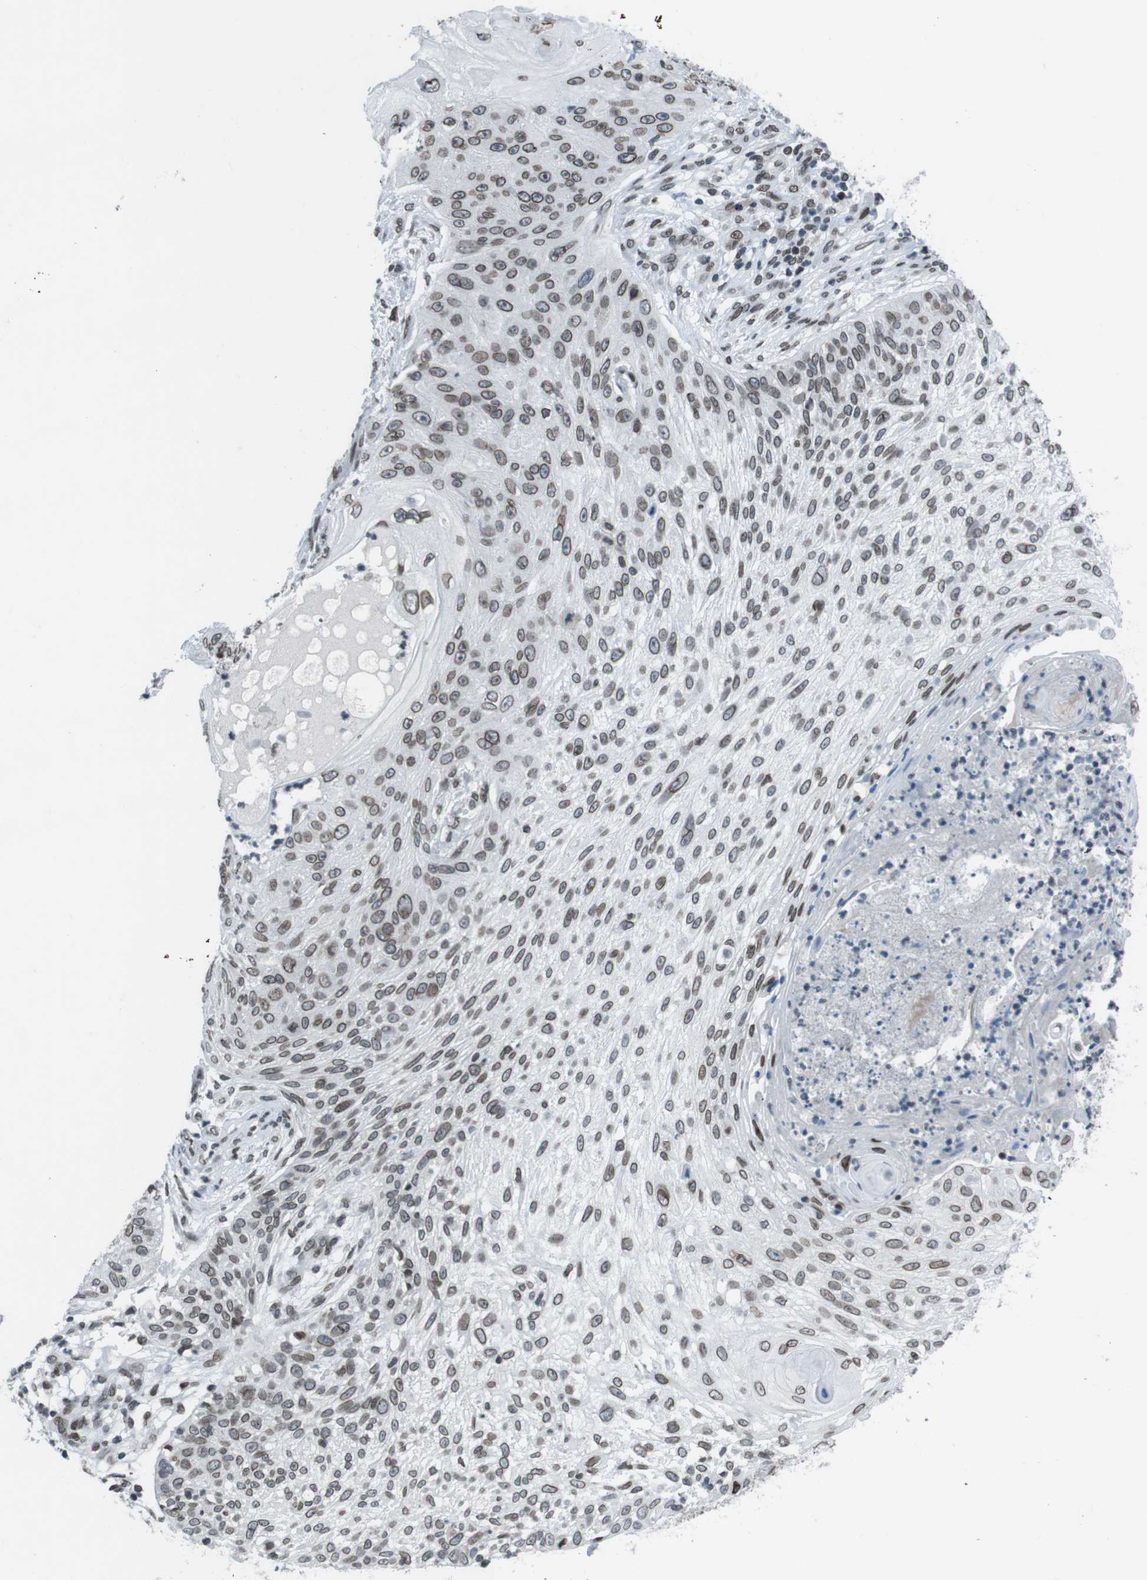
{"staining": {"intensity": "moderate", "quantity": ">75%", "location": "cytoplasmic/membranous,nuclear"}, "tissue": "skin cancer", "cell_type": "Tumor cells", "image_type": "cancer", "snomed": [{"axis": "morphology", "description": "Squamous cell carcinoma, NOS"}, {"axis": "topography", "description": "Skin"}], "caption": "This image shows IHC staining of skin cancer, with medium moderate cytoplasmic/membranous and nuclear expression in approximately >75% of tumor cells.", "gene": "MAD1L1", "patient": {"sex": "female", "age": 80}}